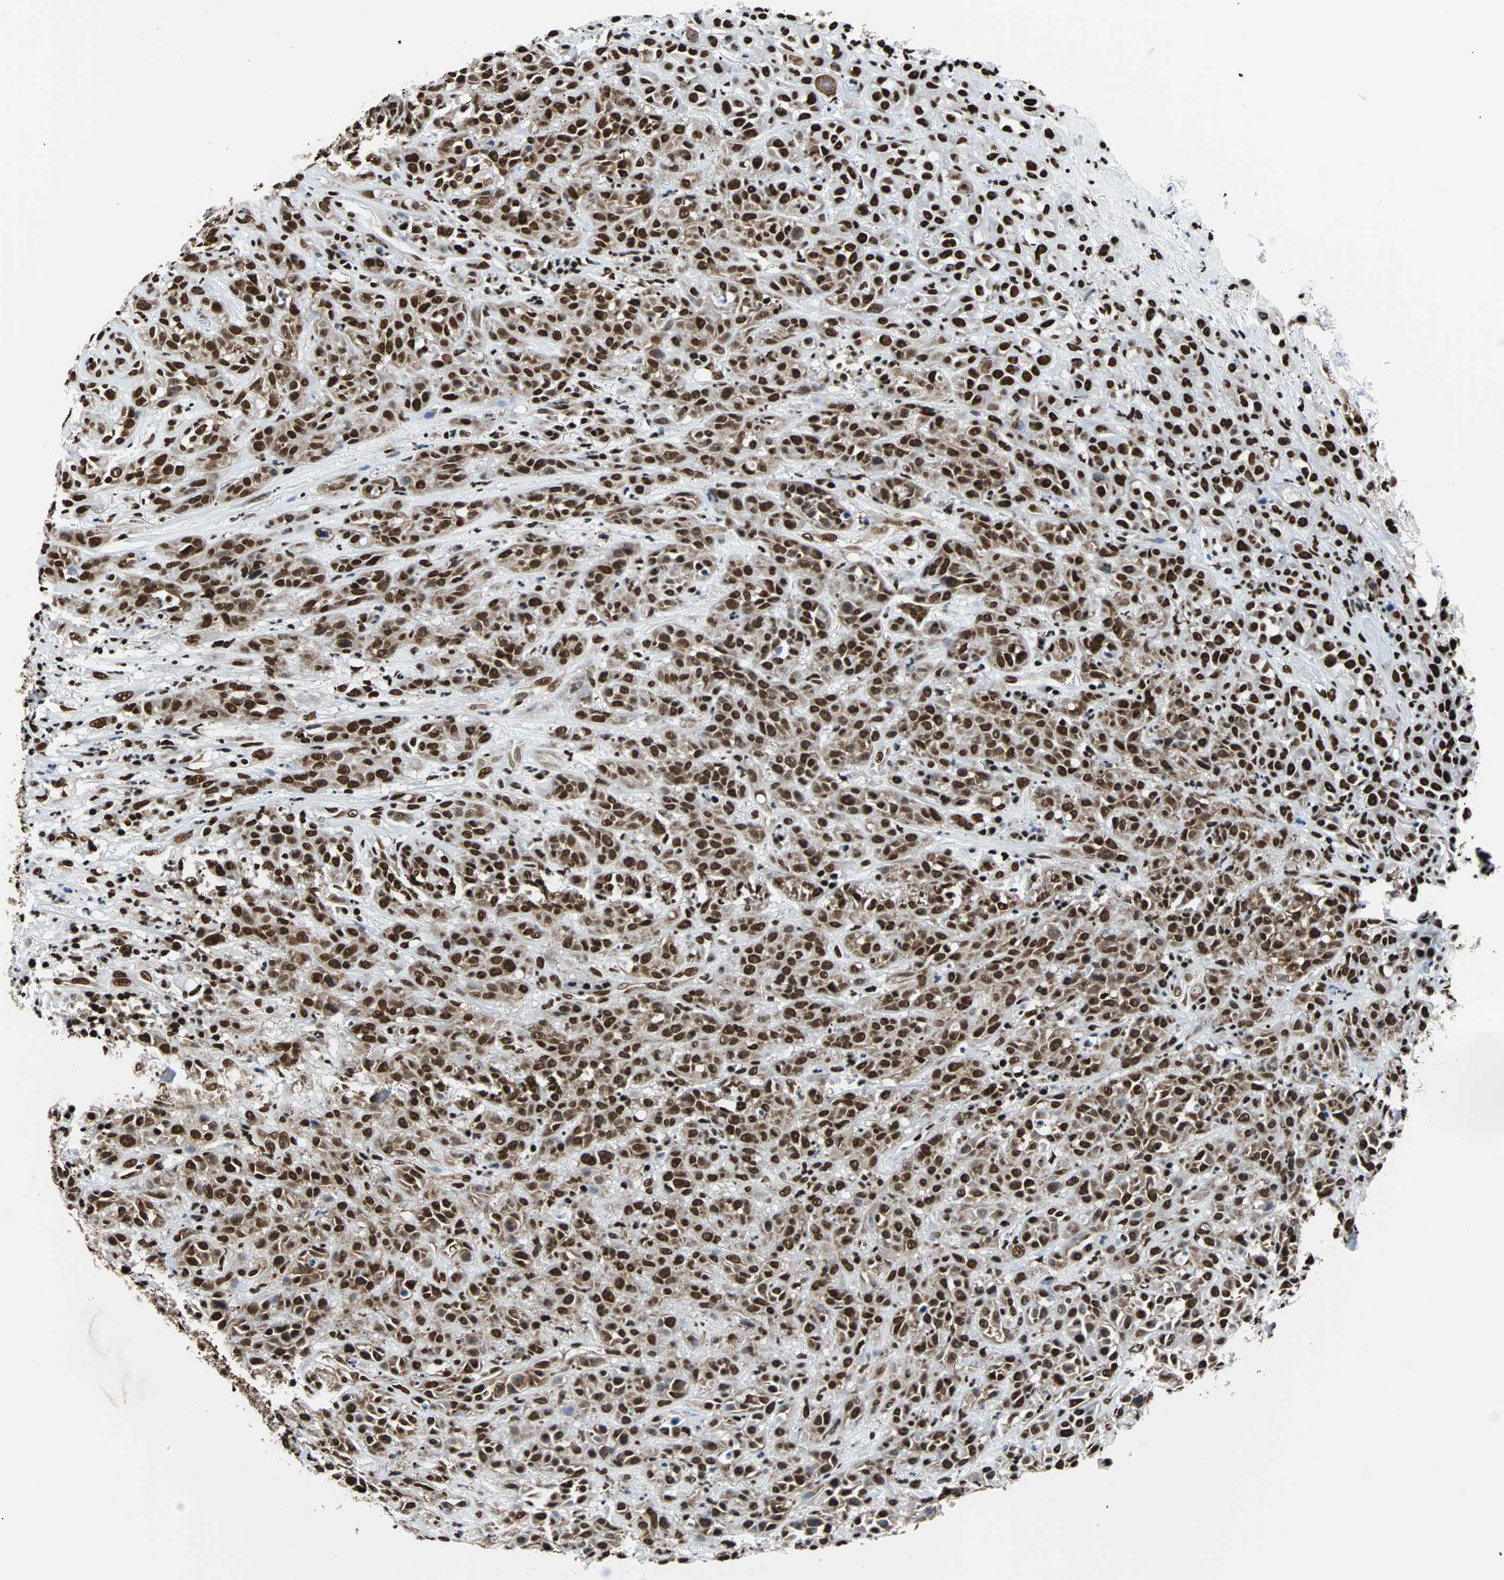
{"staining": {"intensity": "strong", "quantity": ">75%", "location": "cytoplasmic/membranous,nuclear"}, "tissue": "head and neck cancer", "cell_type": "Tumor cells", "image_type": "cancer", "snomed": [{"axis": "morphology", "description": "Squamous cell carcinoma, NOS"}, {"axis": "topography", "description": "Head-Neck"}], "caption": "Approximately >75% of tumor cells in human head and neck squamous cell carcinoma reveal strong cytoplasmic/membranous and nuclear protein positivity as visualized by brown immunohistochemical staining.", "gene": "FUBP1", "patient": {"sex": "male", "age": 62}}